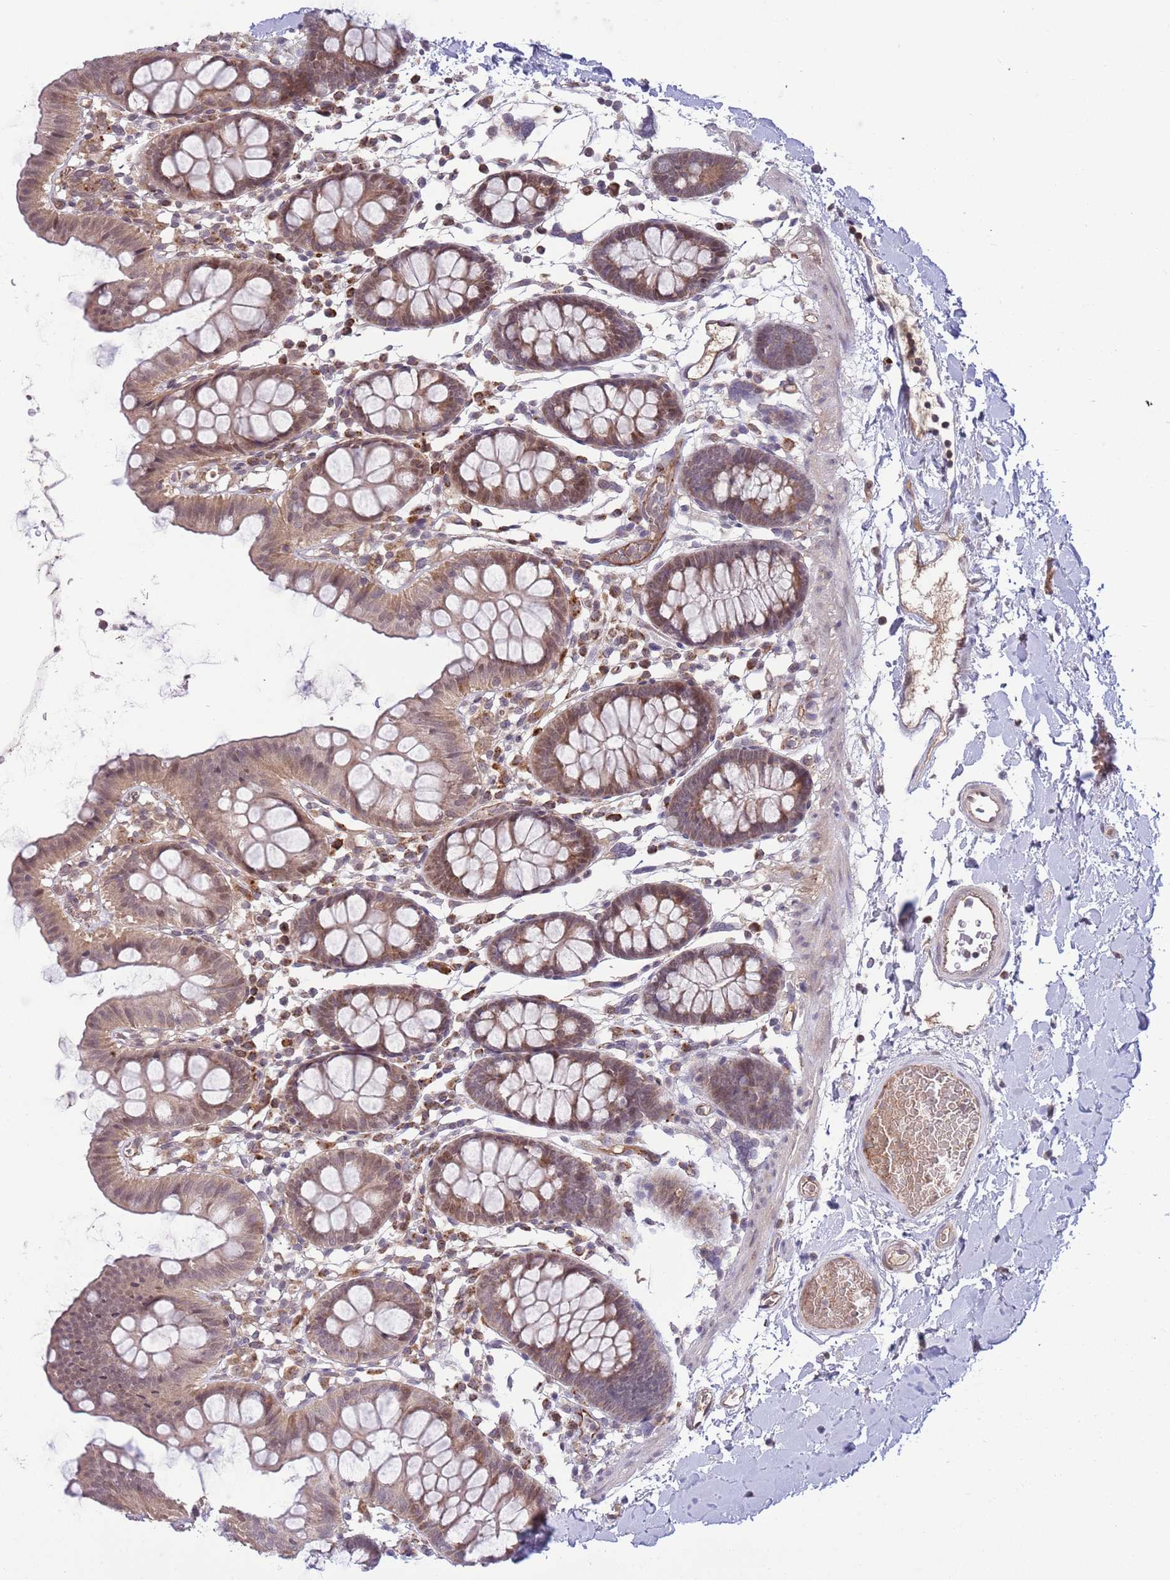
{"staining": {"intensity": "moderate", "quantity": ">75%", "location": "cytoplasmic/membranous"}, "tissue": "colon", "cell_type": "Endothelial cells", "image_type": "normal", "snomed": [{"axis": "morphology", "description": "Normal tissue, NOS"}, {"axis": "topography", "description": "Colon"}], "caption": "This image shows immunohistochemistry (IHC) staining of normal colon, with medium moderate cytoplasmic/membranous expression in approximately >75% of endothelial cells.", "gene": "DPP10", "patient": {"sex": "male", "age": 75}}